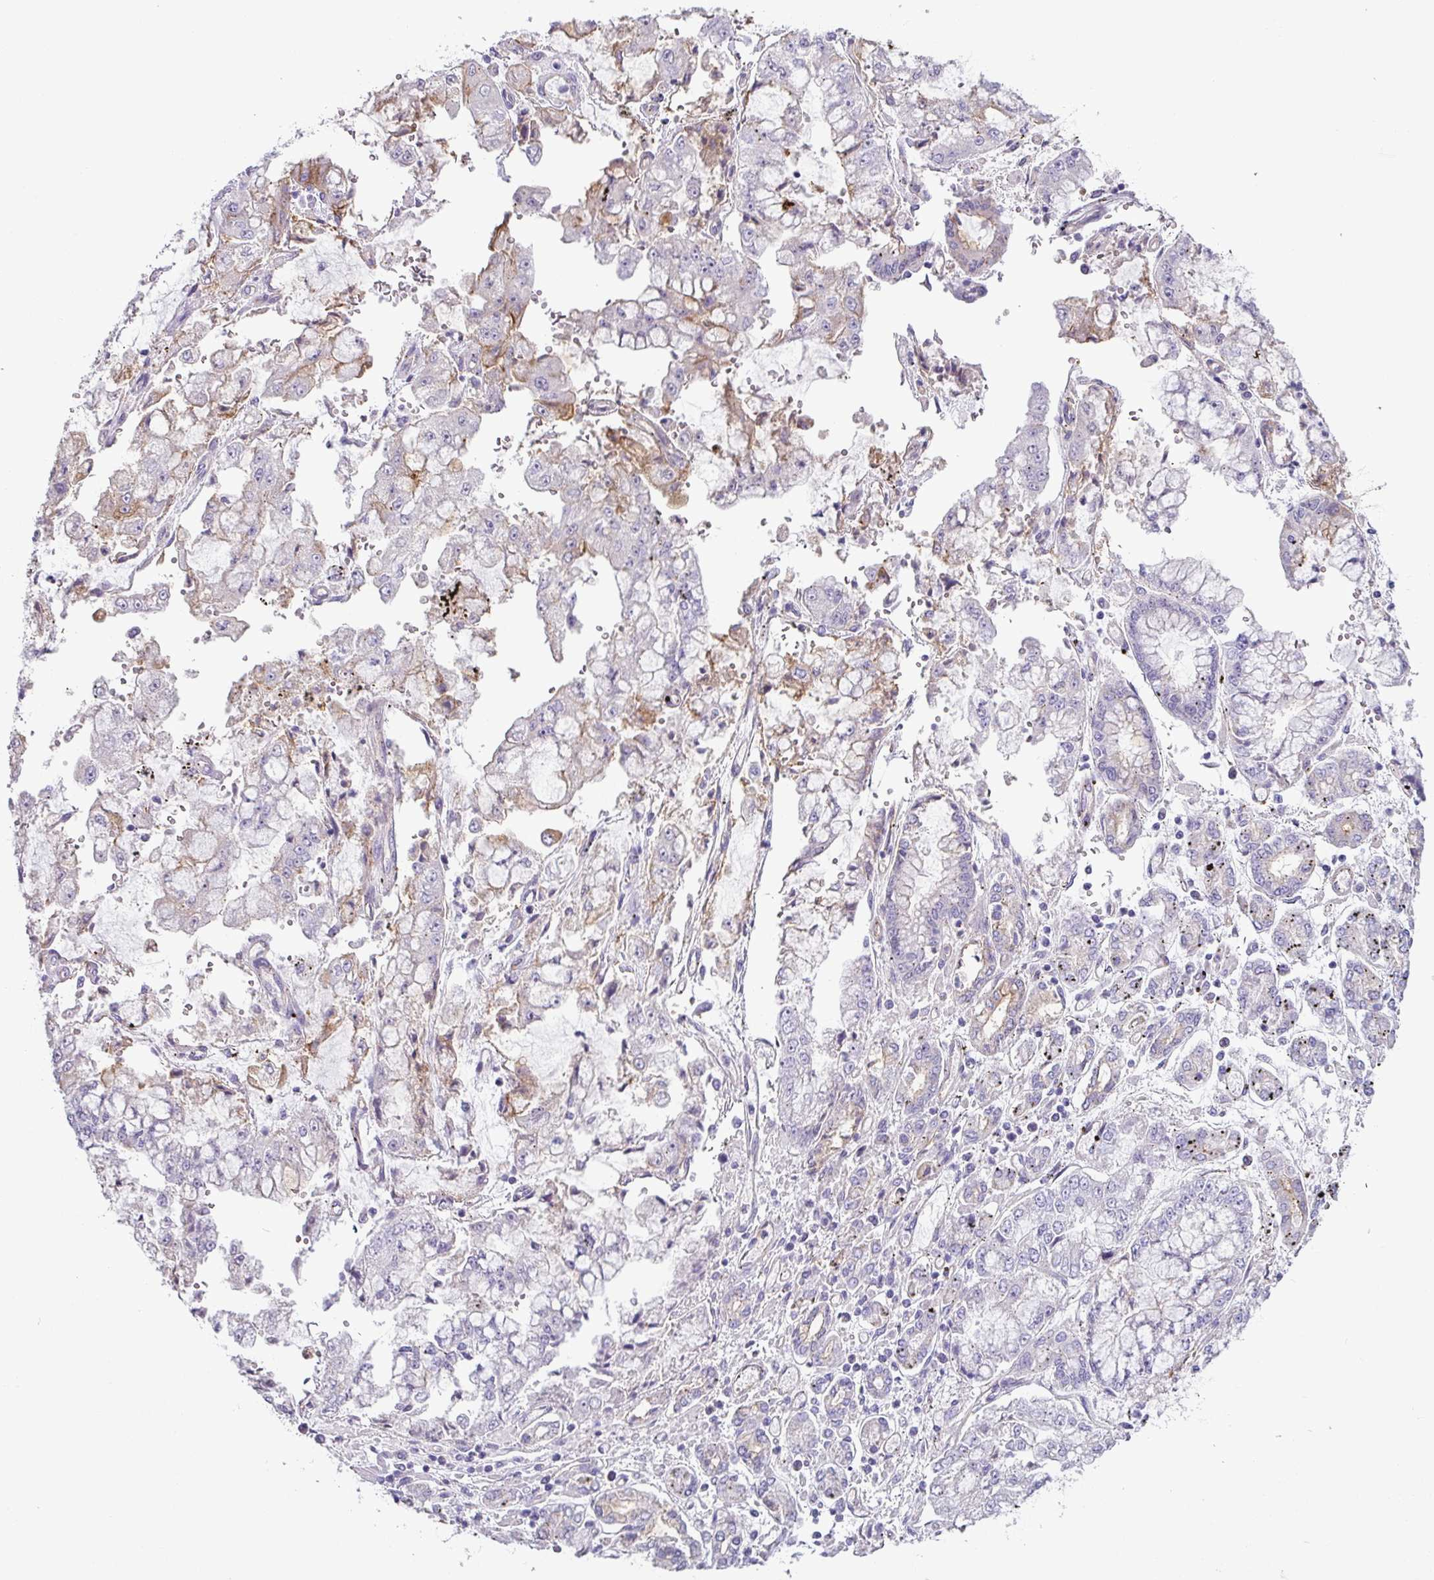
{"staining": {"intensity": "weak", "quantity": "<25%", "location": "cytoplasmic/membranous"}, "tissue": "stomach cancer", "cell_type": "Tumor cells", "image_type": "cancer", "snomed": [{"axis": "morphology", "description": "Adenocarcinoma, NOS"}, {"axis": "topography", "description": "Stomach"}], "caption": "This is an immunohistochemistry (IHC) photomicrograph of adenocarcinoma (stomach). There is no staining in tumor cells.", "gene": "TMEM178B", "patient": {"sex": "male", "age": 76}}